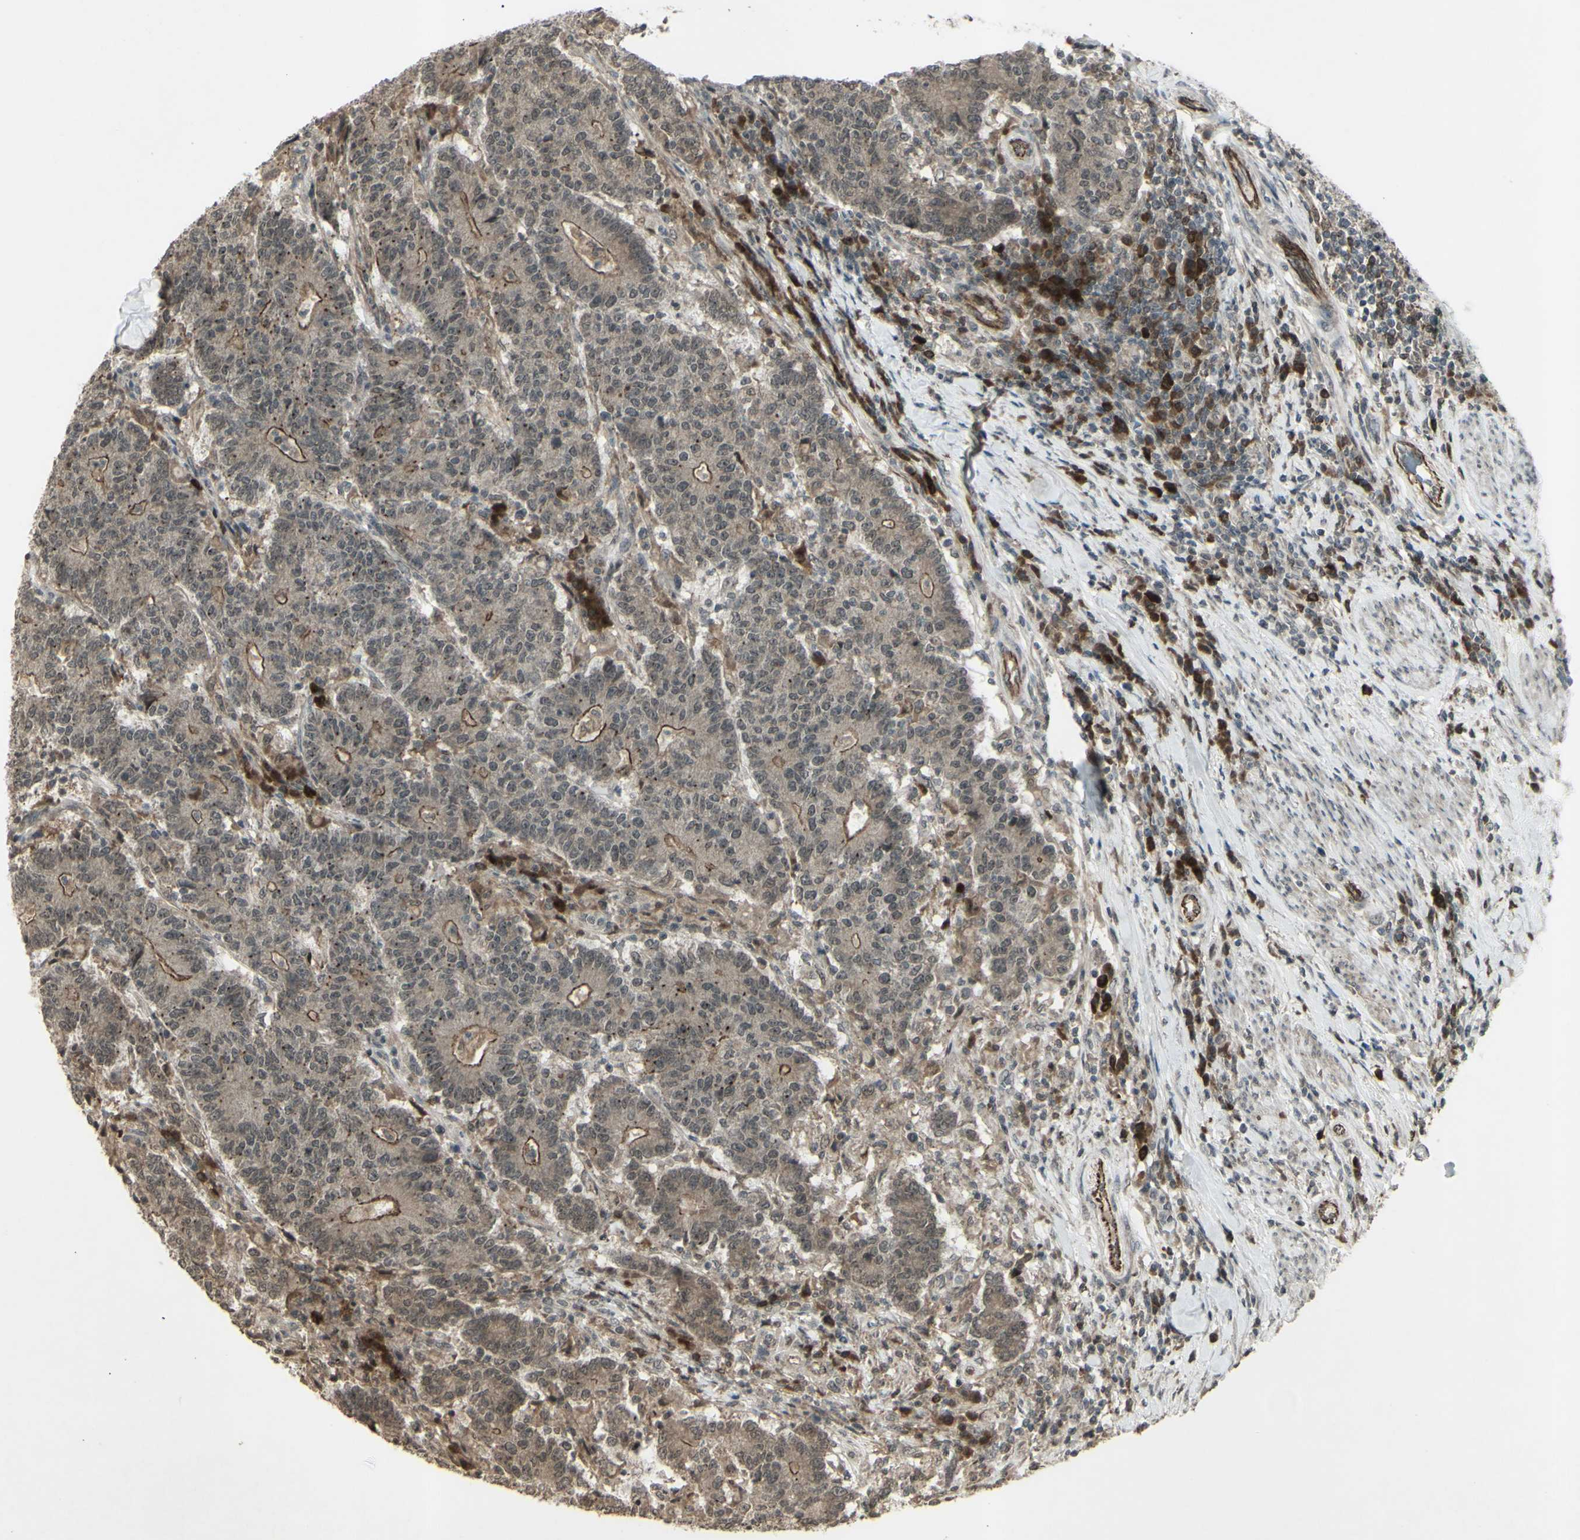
{"staining": {"intensity": "weak", "quantity": ">75%", "location": "cytoplasmic/membranous"}, "tissue": "colorectal cancer", "cell_type": "Tumor cells", "image_type": "cancer", "snomed": [{"axis": "morphology", "description": "Normal tissue, NOS"}, {"axis": "morphology", "description": "Adenocarcinoma, NOS"}, {"axis": "topography", "description": "Colon"}], "caption": "Colorectal adenocarcinoma stained with a protein marker exhibits weak staining in tumor cells.", "gene": "BLNK", "patient": {"sex": "female", "age": 75}}